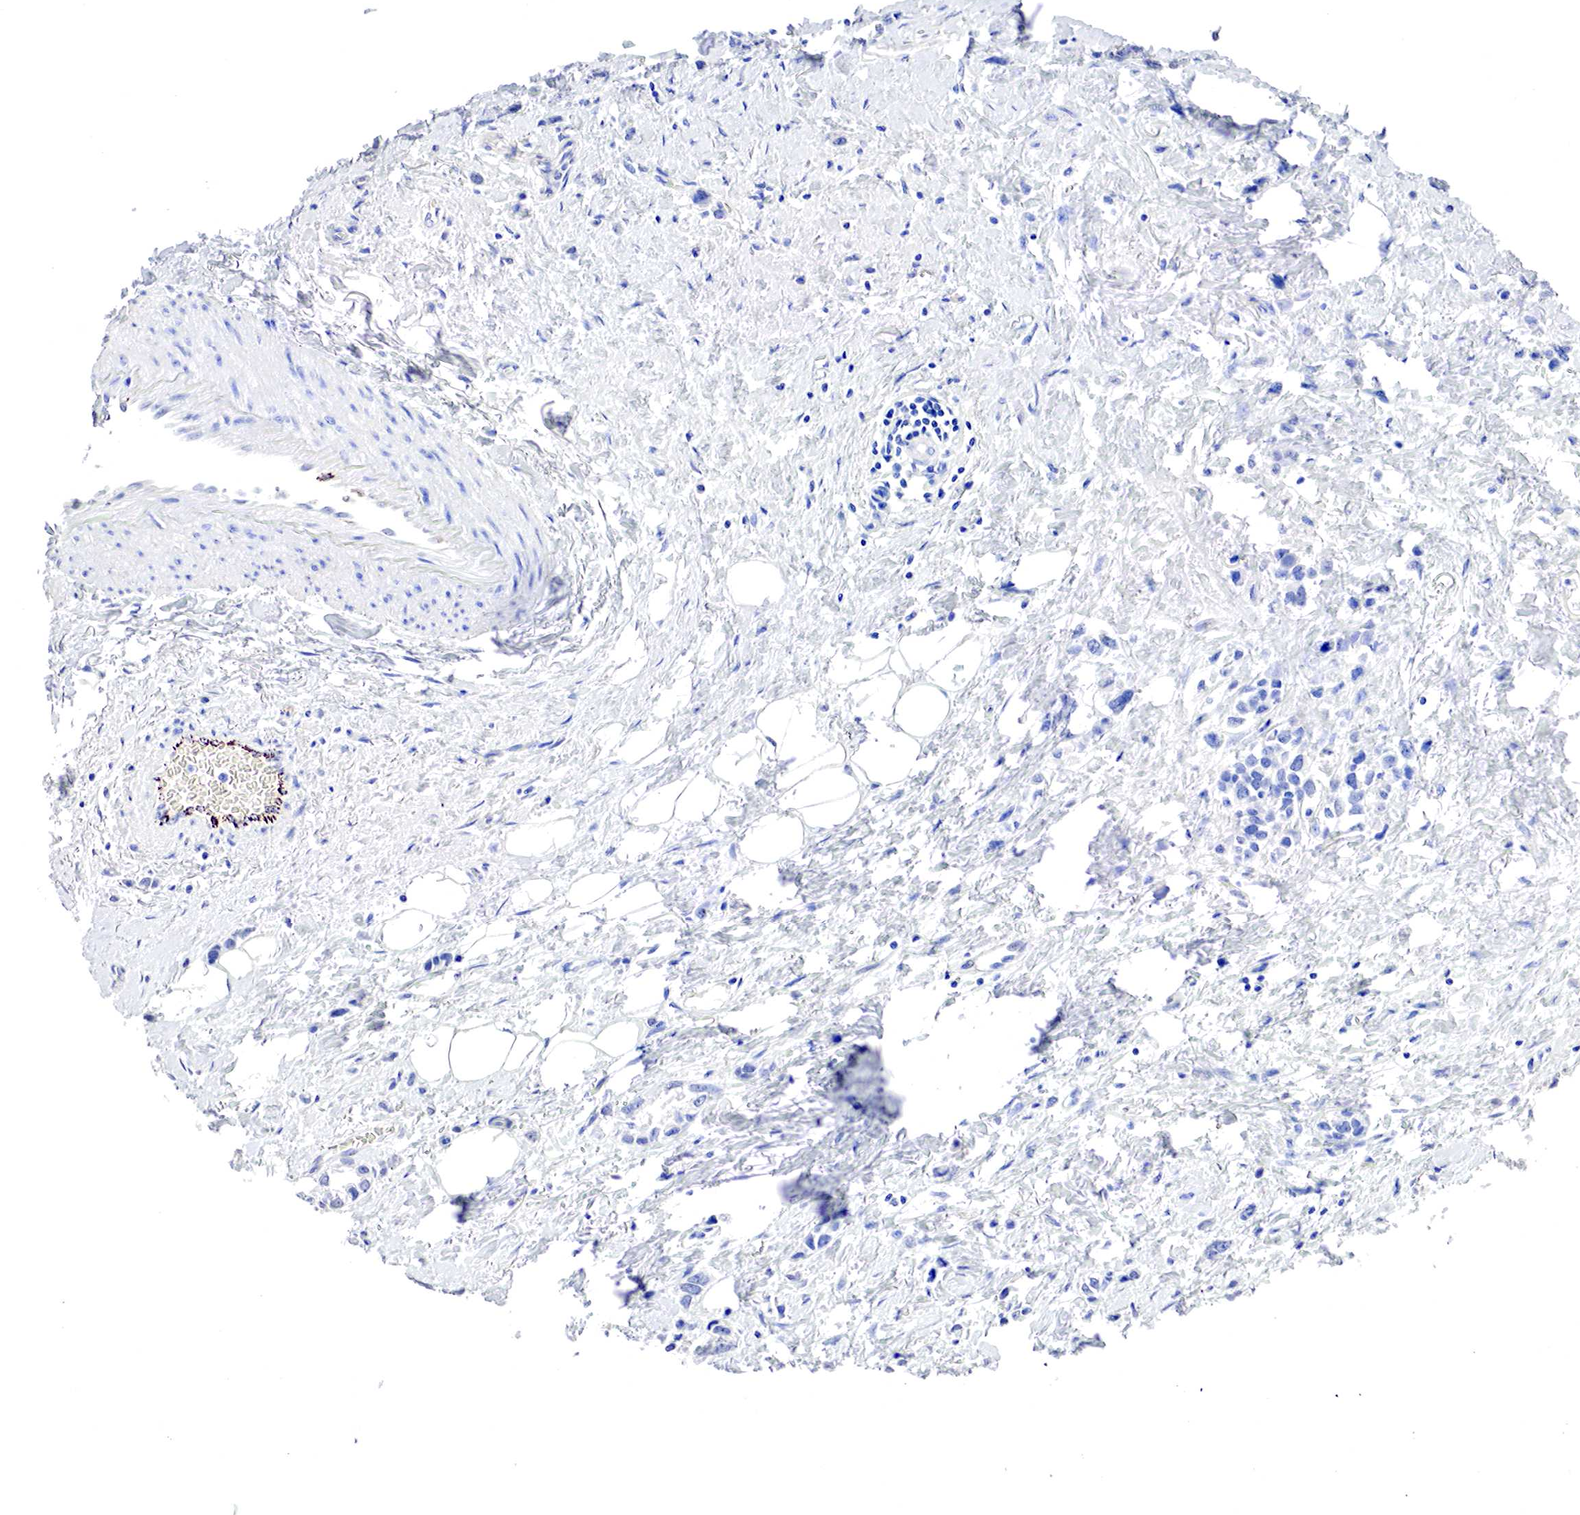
{"staining": {"intensity": "negative", "quantity": "none", "location": "none"}, "tissue": "stomach cancer", "cell_type": "Tumor cells", "image_type": "cancer", "snomed": [{"axis": "morphology", "description": "Adenocarcinoma, NOS"}, {"axis": "topography", "description": "Stomach, upper"}], "caption": "Protein analysis of stomach adenocarcinoma exhibits no significant positivity in tumor cells. Brightfield microscopy of IHC stained with DAB (brown) and hematoxylin (blue), captured at high magnification.", "gene": "OTC", "patient": {"sex": "male", "age": 76}}